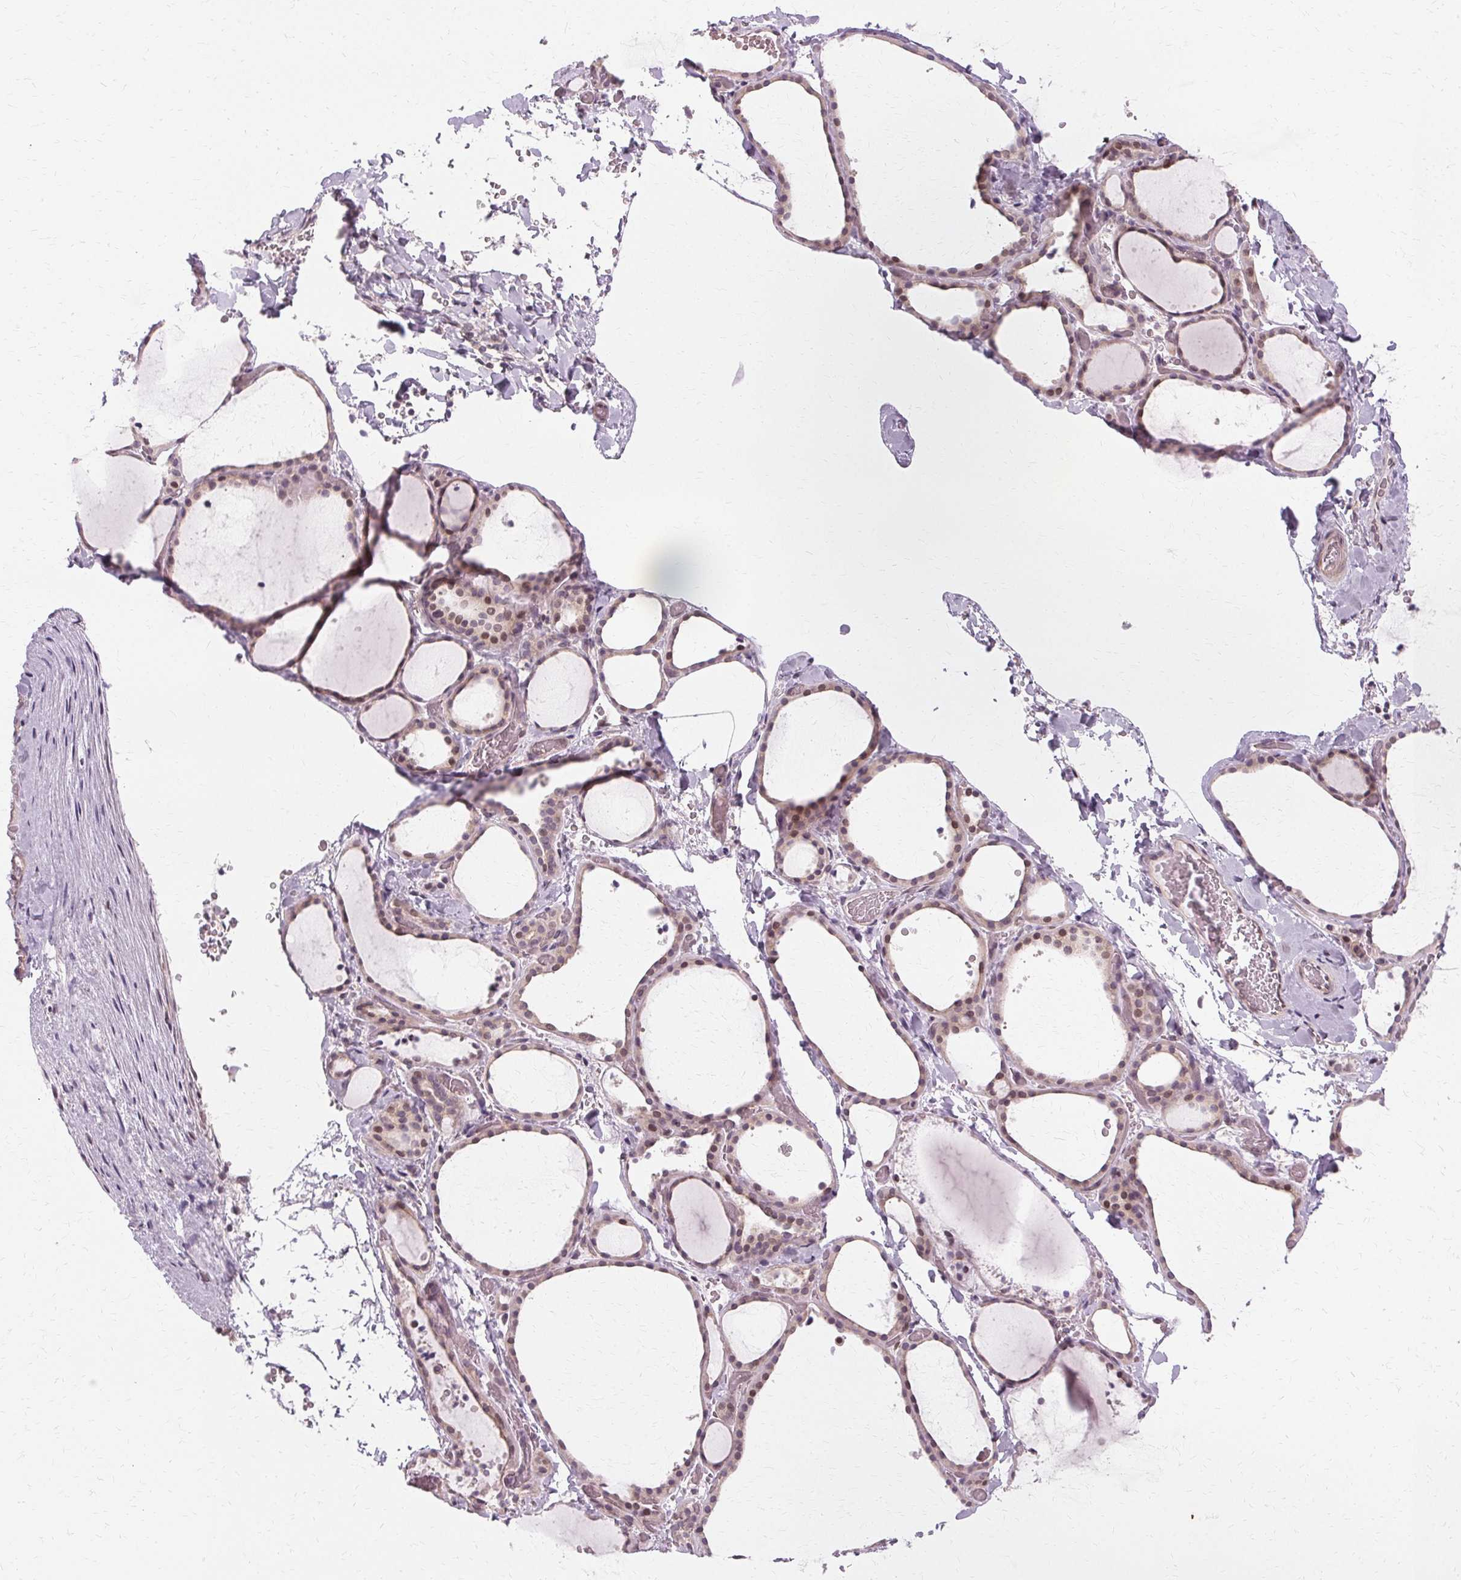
{"staining": {"intensity": "weak", "quantity": "<25%", "location": "cytoplasmic/membranous,nuclear"}, "tissue": "thyroid gland", "cell_type": "Glandular cells", "image_type": "normal", "snomed": [{"axis": "morphology", "description": "Normal tissue, NOS"}, {"axis": "topography", "description": "Thyroid gland"}], "caption": "A micrograph of thyroid gland stained for a protein demonstrates no brown staining in glandular cells.", "gene": "USP8", "patient": {"sex": "female", "age": 36}}